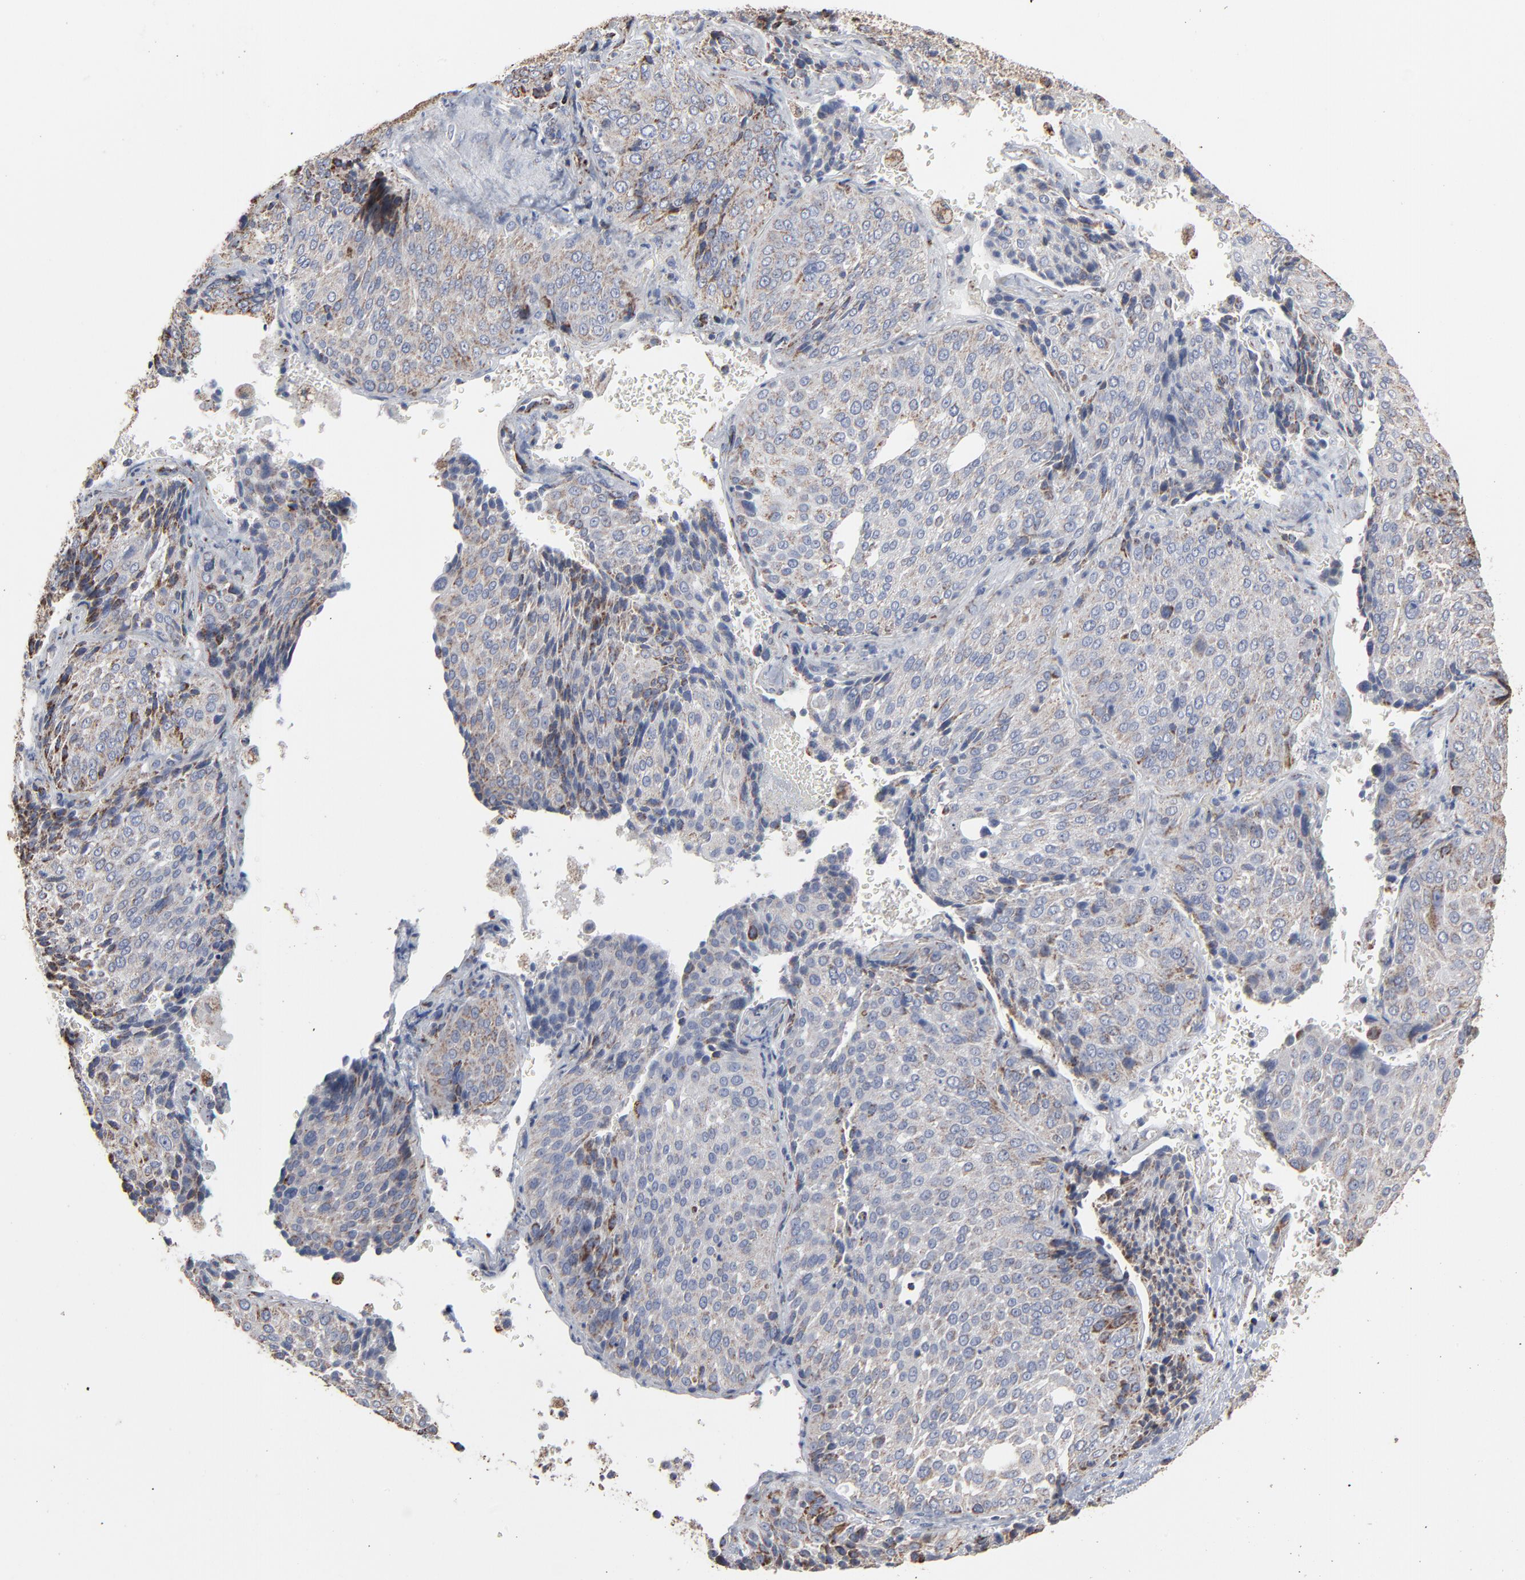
{"staining": {"intensity": "moderate", "quantity": "25%-75%", "location": "cytoplasmic/membranous"}, "tissue": "lung cancer", "cell_type": "Tumor cells", "image_type": "cancer", "snomed": [{"axis": "morphology", "description": "Squamous cell carcinoma, NOS"}, {"axis": "topography", "description": "Lung"}], "caption": "A brown stain shows moderate cytoplasmic/membranous positivity of a protein in lung squamous cell carcinoma tumor cells.", "gene": "UQCRC1", "patient": {"sex": "male", "age": 54}}